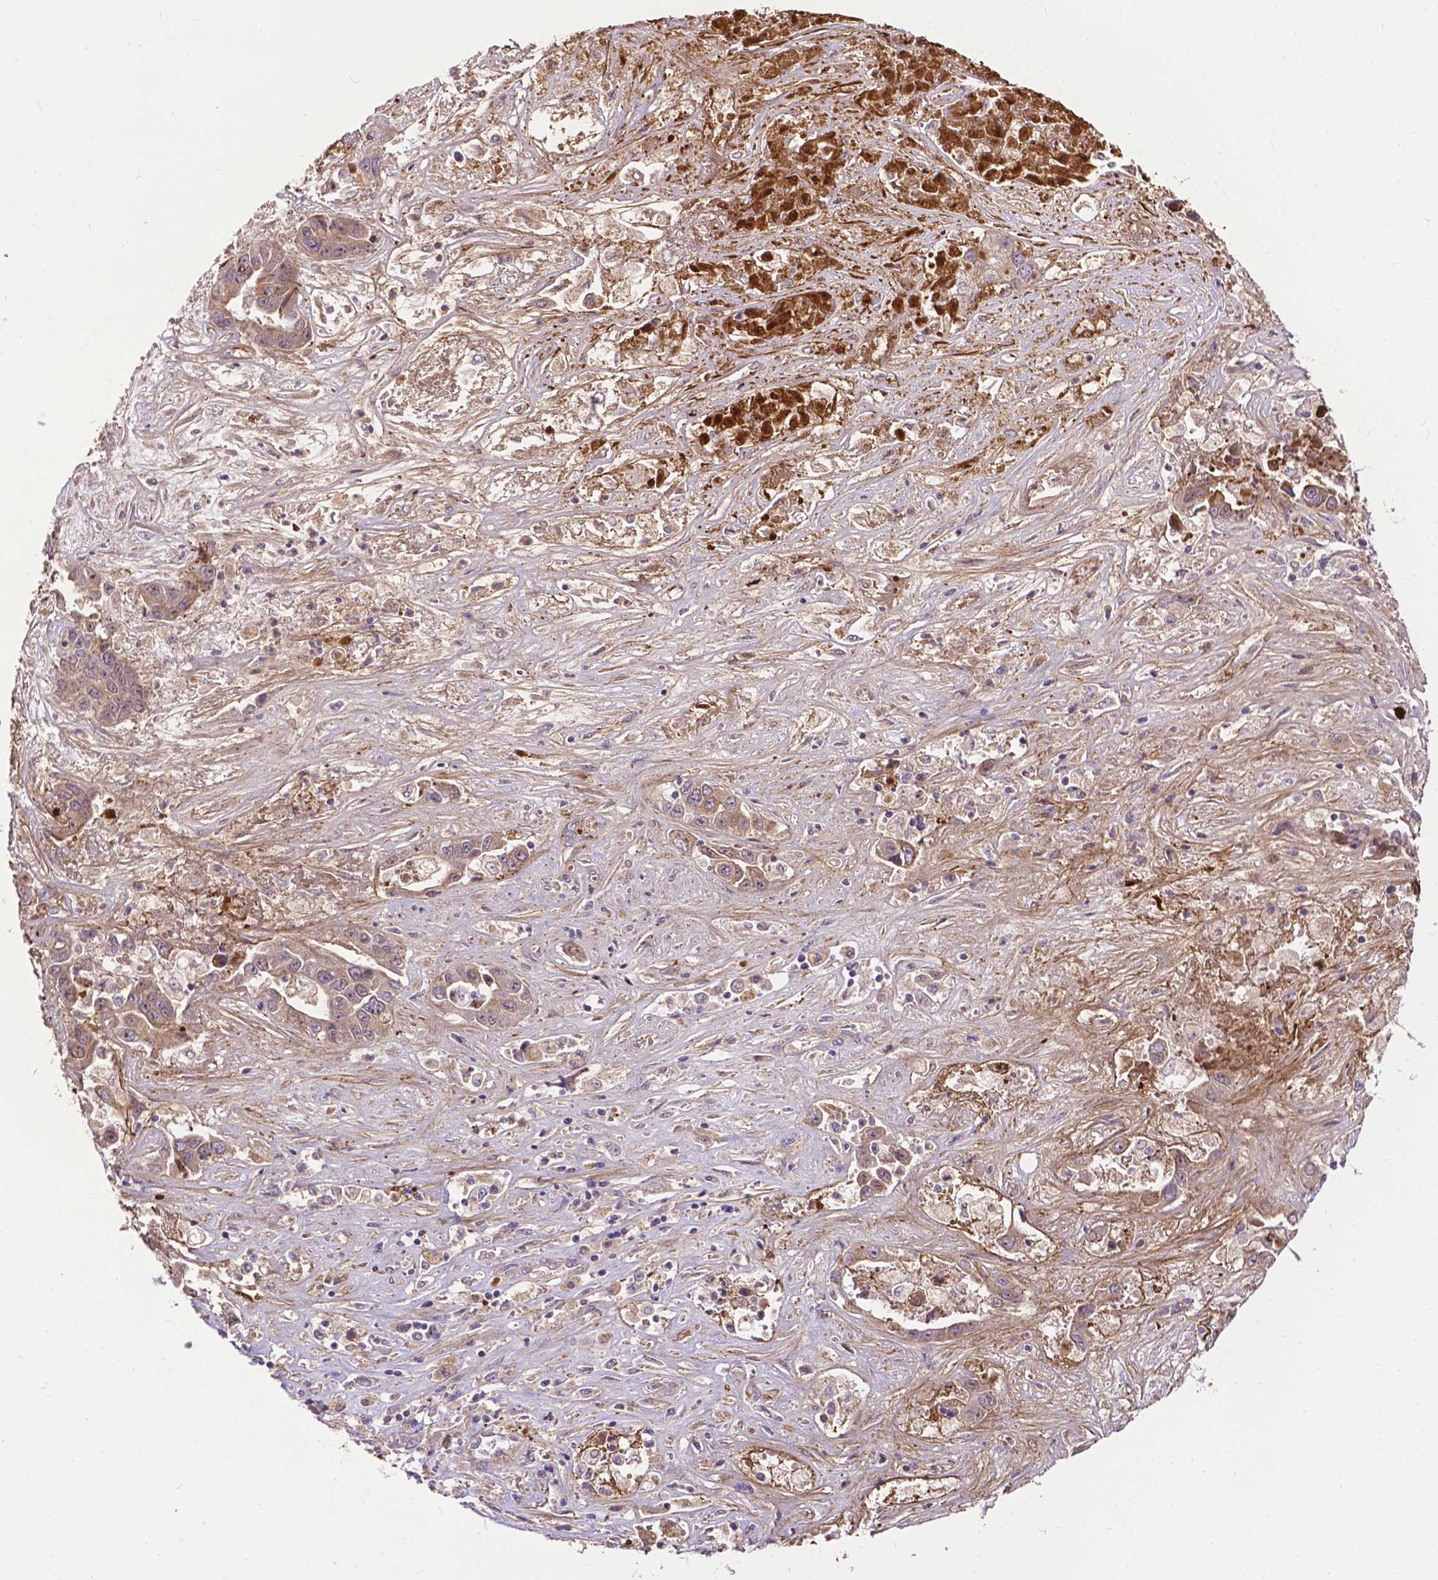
{"staining": {"intensity": "weak", "quantity": "<25%", "location": "cytoplasmic/membranous"}, "tissue": "liver cancer", "cell_type": "Tumor cells", "image_type": "cancer", "snomed": [{"axis": "morphology", "description": "Cholangiocarcinoma"}, {"axis": "topography", "description": "Liver"}], "caption": "Micrograph shows no significant protein positivity in tumor cells of cholangiocarcinoma (liver).", "gene": "PARP3", "patient": {"sex": "female", "age": 52}}